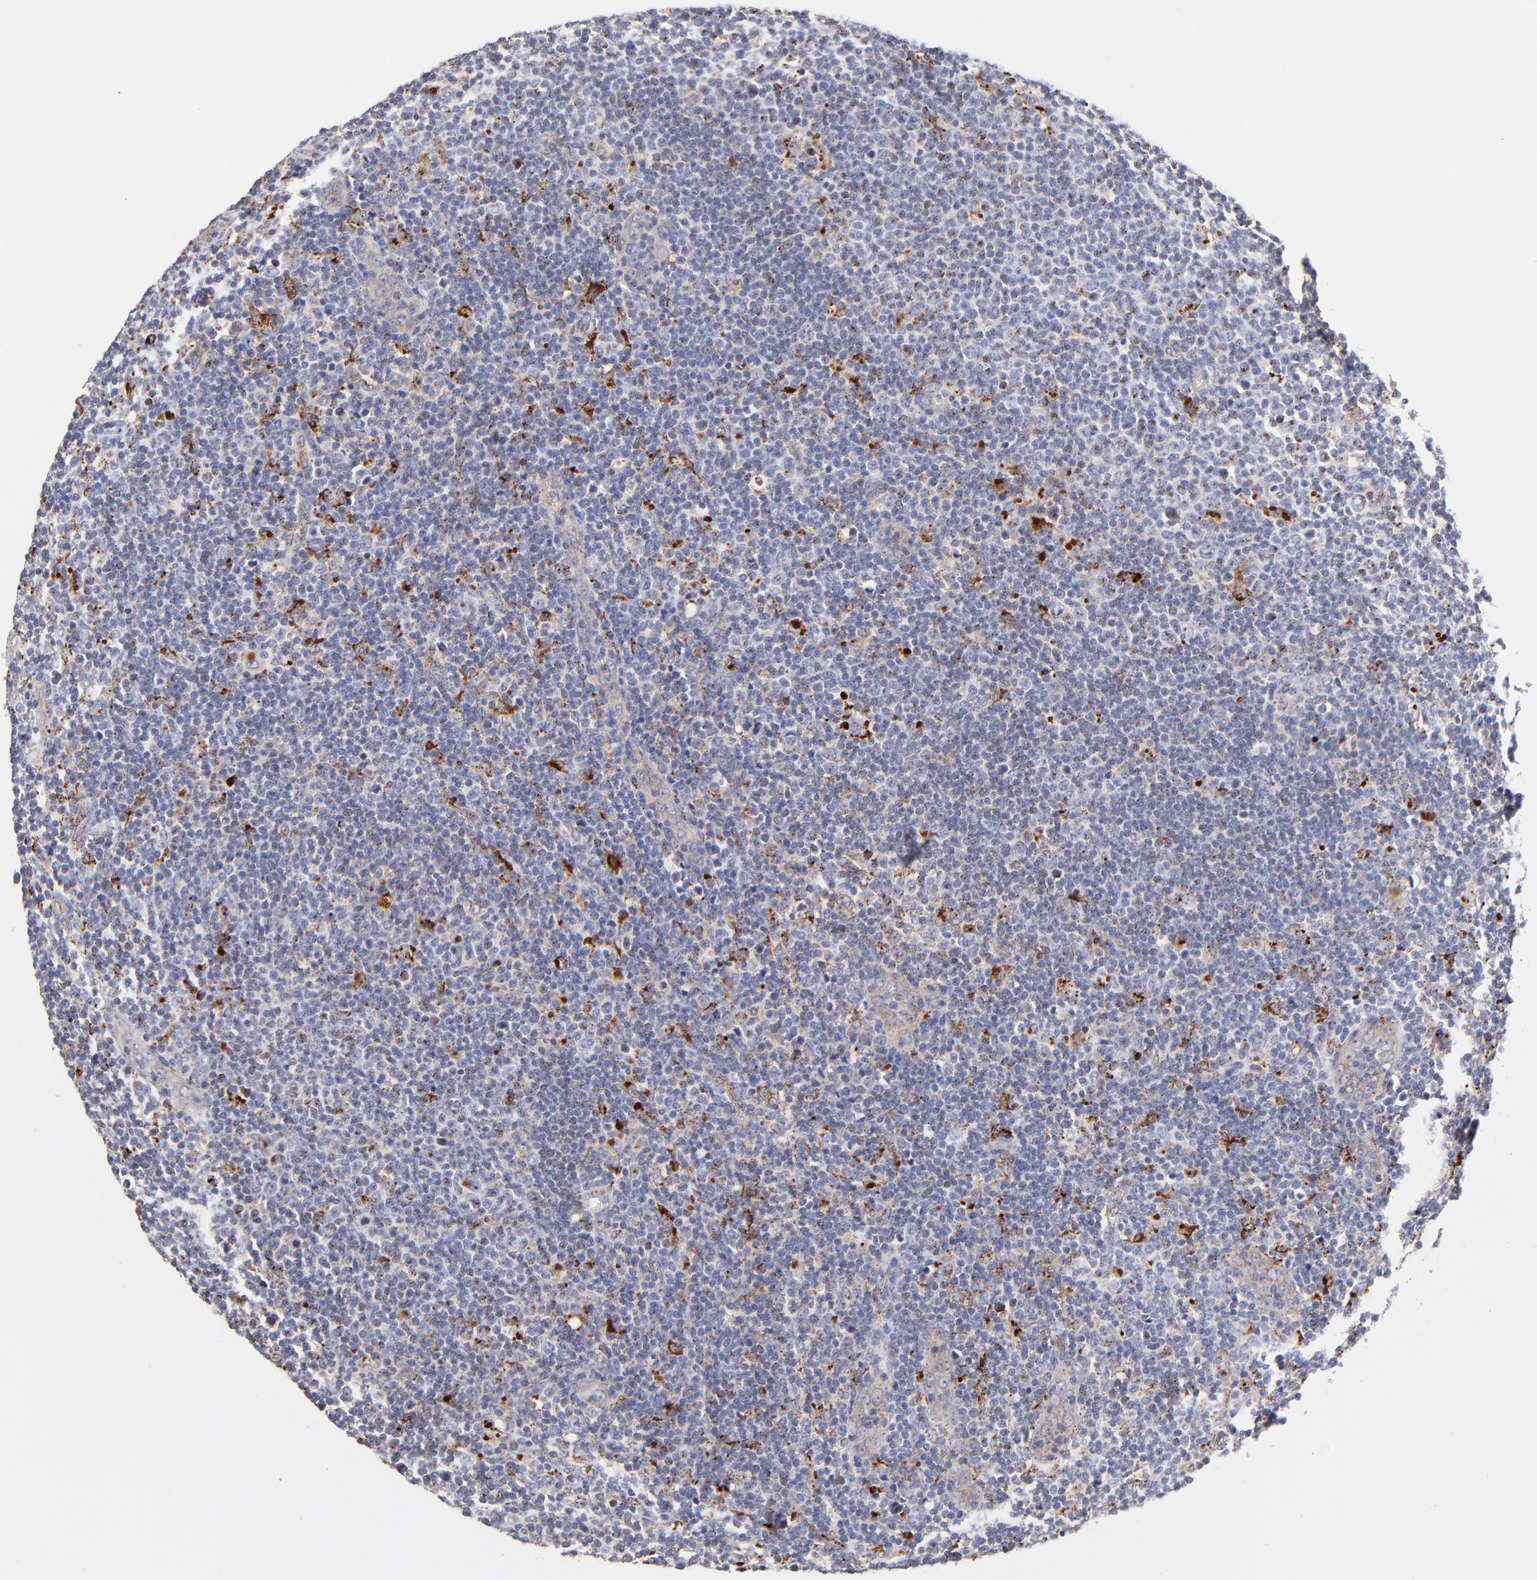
{"staining": {"intensity": "weak", "quantity": "<25%", "location": "cytoplasmic/membranous"}, "tissue": "lymphoma", "cell_type": "Tumor cells", "image_type": "cancer", "snomed": [{"axis": "morphology", "description": "Malignant lymphoma, non-Hodgkin's type, Low grade"}, {"axis": "topography", "description": "Lymph node"}], "caption": "The photomicrograph exhibits no significant positivity in tumor cells of lymphoma. (DAB (3,3'-diaminobenzidine) immunohistochemistry (IHC) with hematoxylin counter stain).", "gene": "PDE4B", "patient": {"sex": "male", "age": 74}}